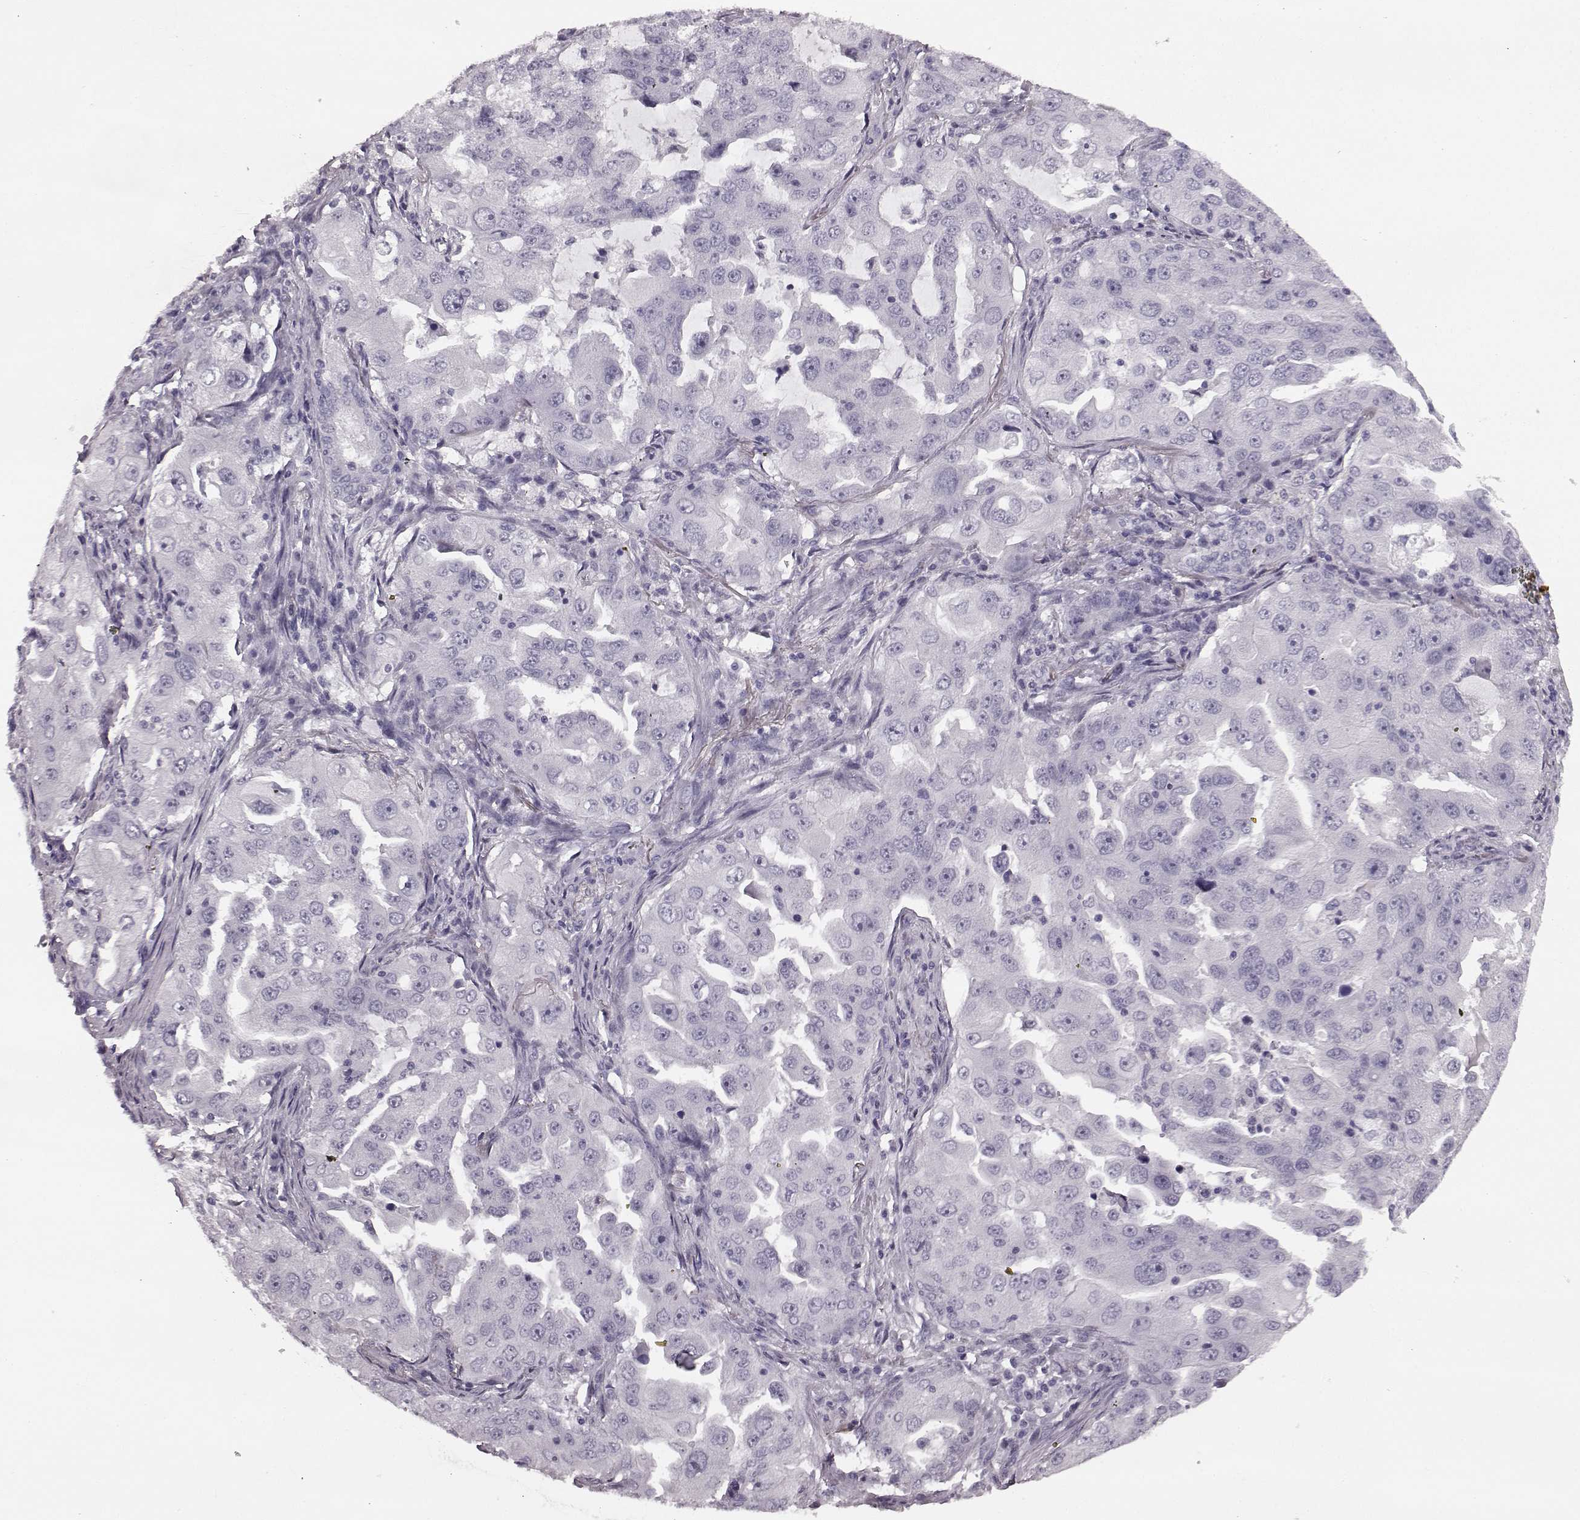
{"staining": {"intensity": "negative", "quantity": "none", "location": "none"}, "tissue": "lung cancer", "cell_type": "Tumor cells", "image_type": "cancer", "snomed": [{"axis": "morphology", "description": "Adenocarcinoma, NOS"}, {"axis": "topography", "description": "Lung"}], "caption": "A histopathology image of human lung cancer (adenocarcinoma) is negative for staining in tumor cells.", "gene": "TMPRSS15", "patient": {"sex": "female", "age": 61}}